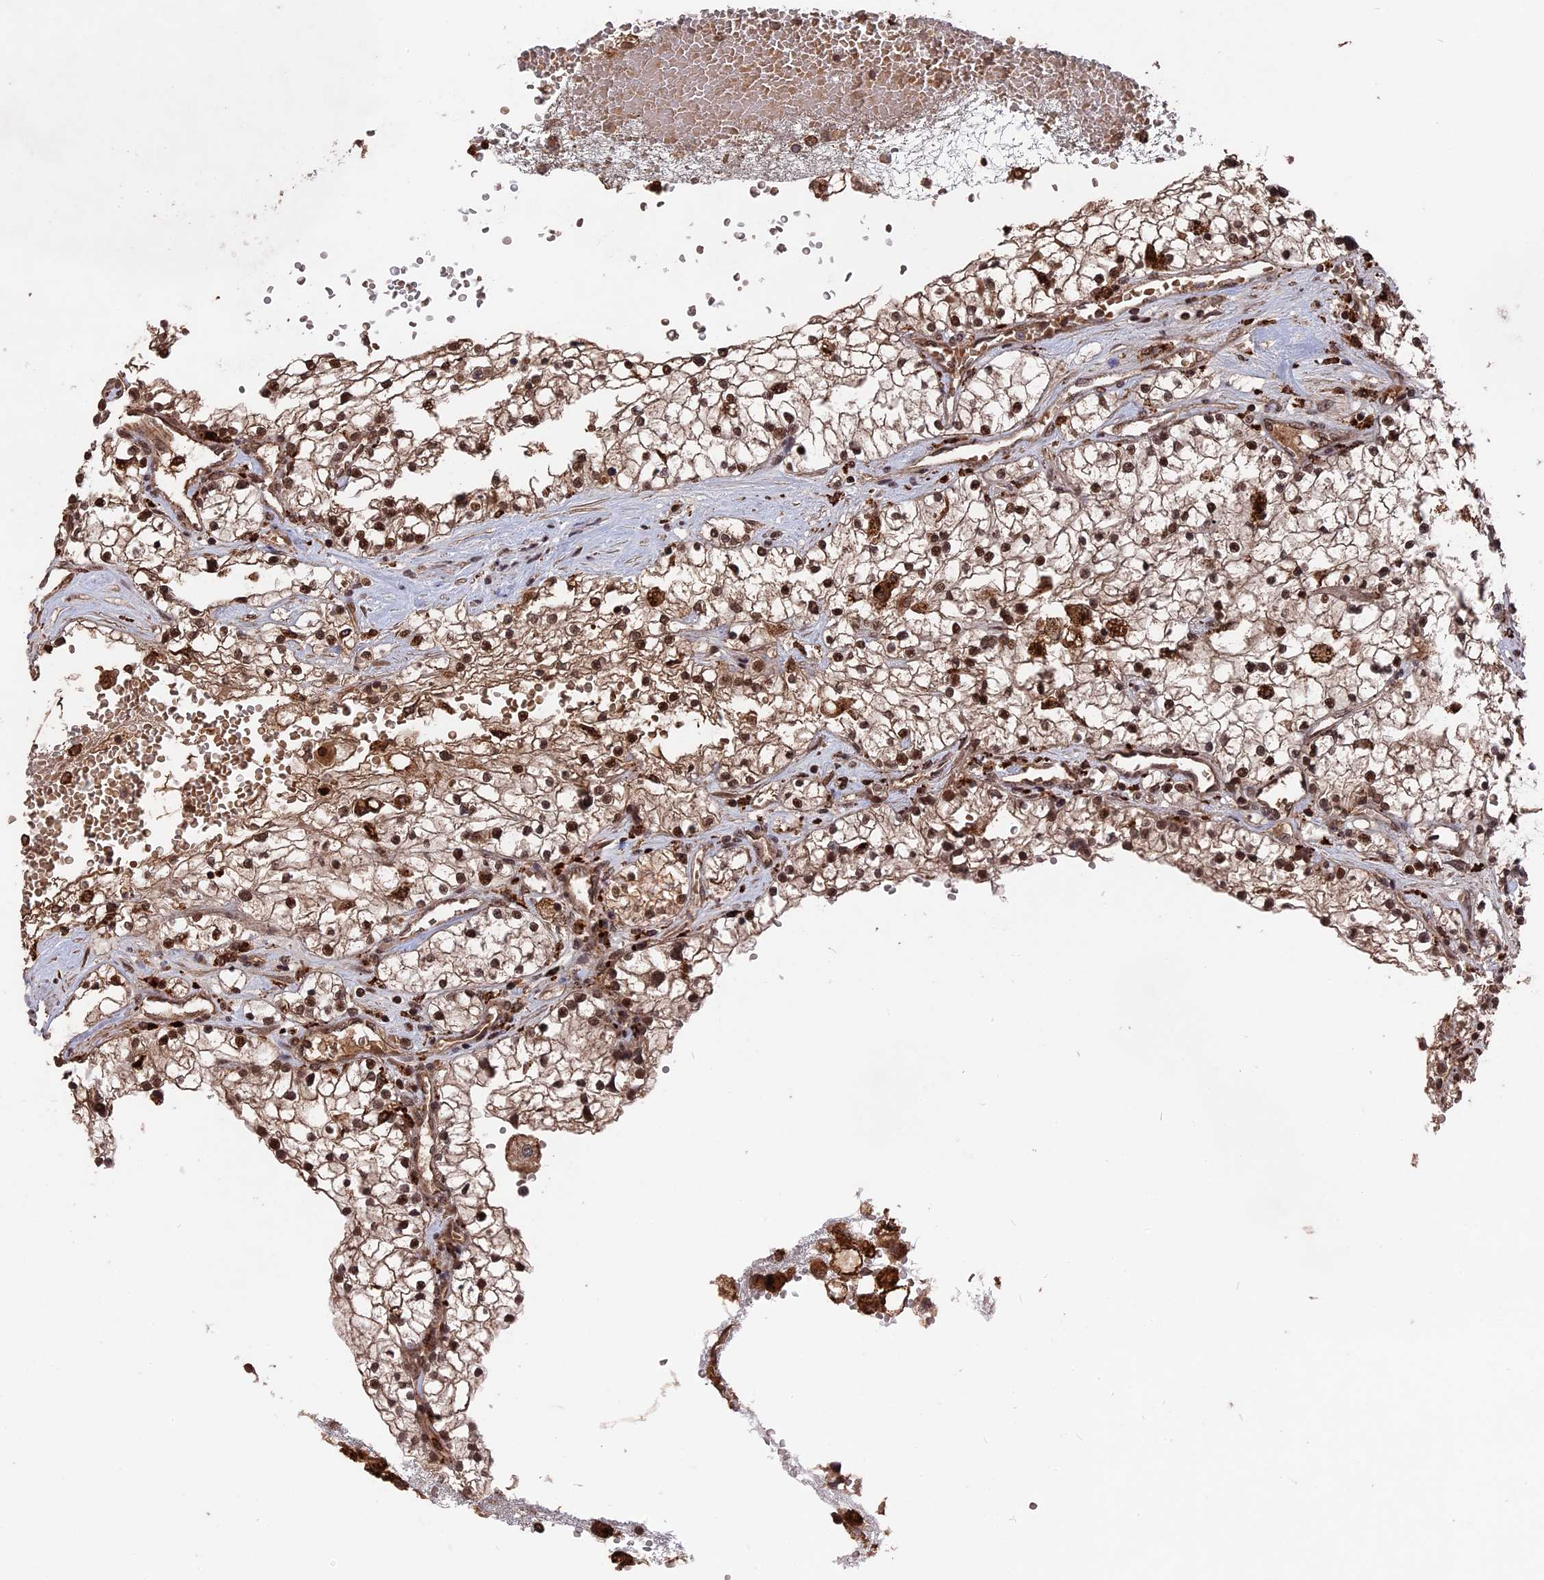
{"staining": {"intensity": "moderate", "quantity": ">75%", "location": "cytoplasmic/membranous,nuclear"}, "tissue": "renal cancer", "cell_type": "Tumor cells", "image_type": "cancer", "snomed": [{"axis": "morphology", "description": "Normal tissue, NOS"}, {"axis": "morphology", "description": "Adenocarcinoma, NOS"}, {"axis": "topography", "description": "Kidney"}], "caption": "An immunohistochemistry (IHC) photomicrograph of neoplastic tissue is shown. Protein staining in brown labels moderate cytoplasmic/membranous and nuclear positivity in renal cancer (adenocarcinoma) within tumor cells.", "gene": "TELO2", "patient": {"sex": "male", "age": 68}}